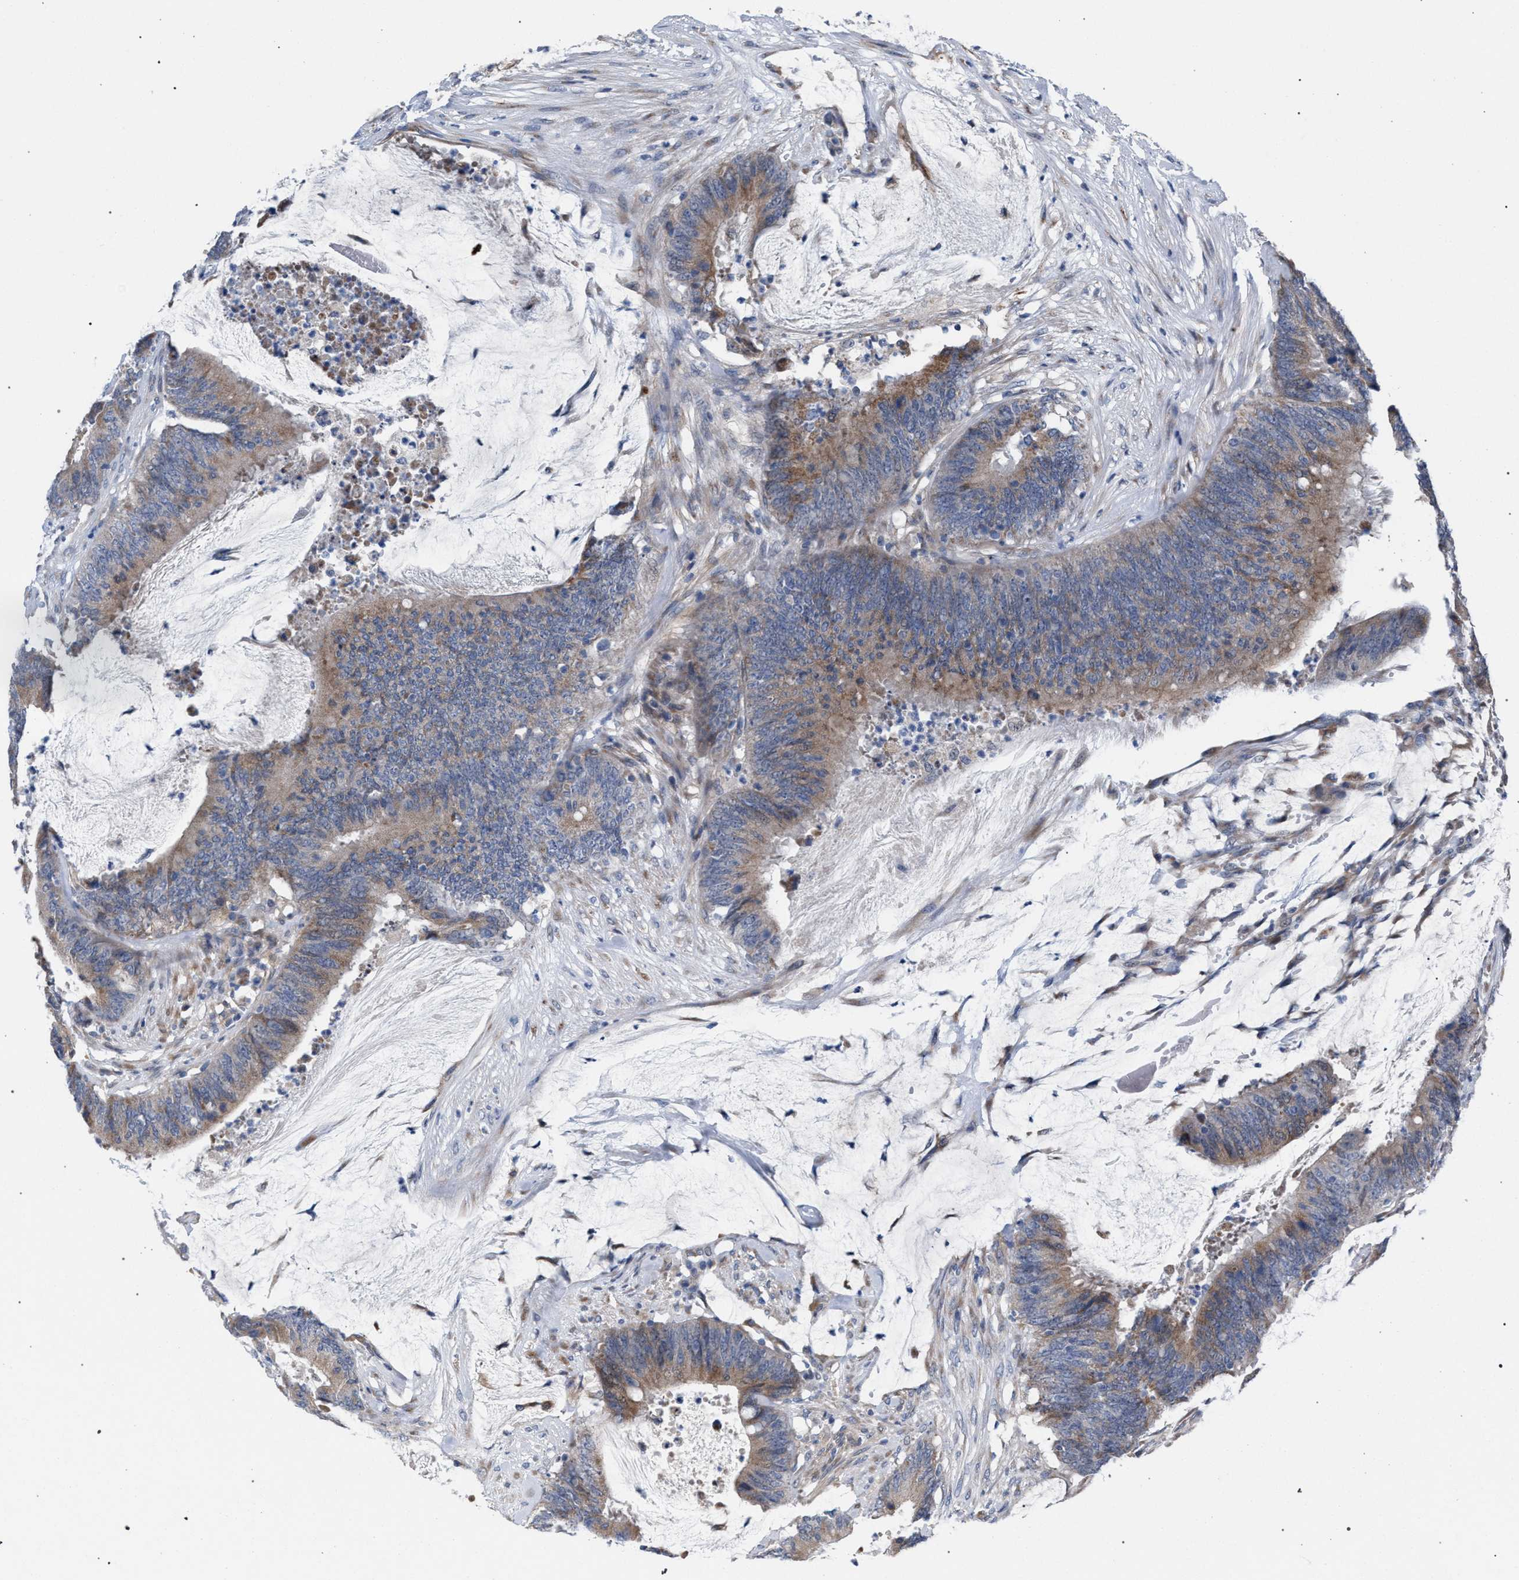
{"staining": {"intensity": "moderate", "quantity": ">75%", "location": "cytoplasmic/membranous"}, "tissue": "colorectal cancer", "cell_type": "Tumor cells", "image_type": "cancer", "snomed": [{"axis": "morphology", "description": "Adenocarcinoma, NOS"}, {"axis": "topography", "description": "Rectum"}], "caption": "This is a micrograph of immunohistochemistry (IHC) staining of colorectal adenocarcinoma, which shows moderate positivity in the cytoplasmic/membranous of tumor cells.", "gene": "RNF135", "patient": {"sex": "female", "age": 66}}